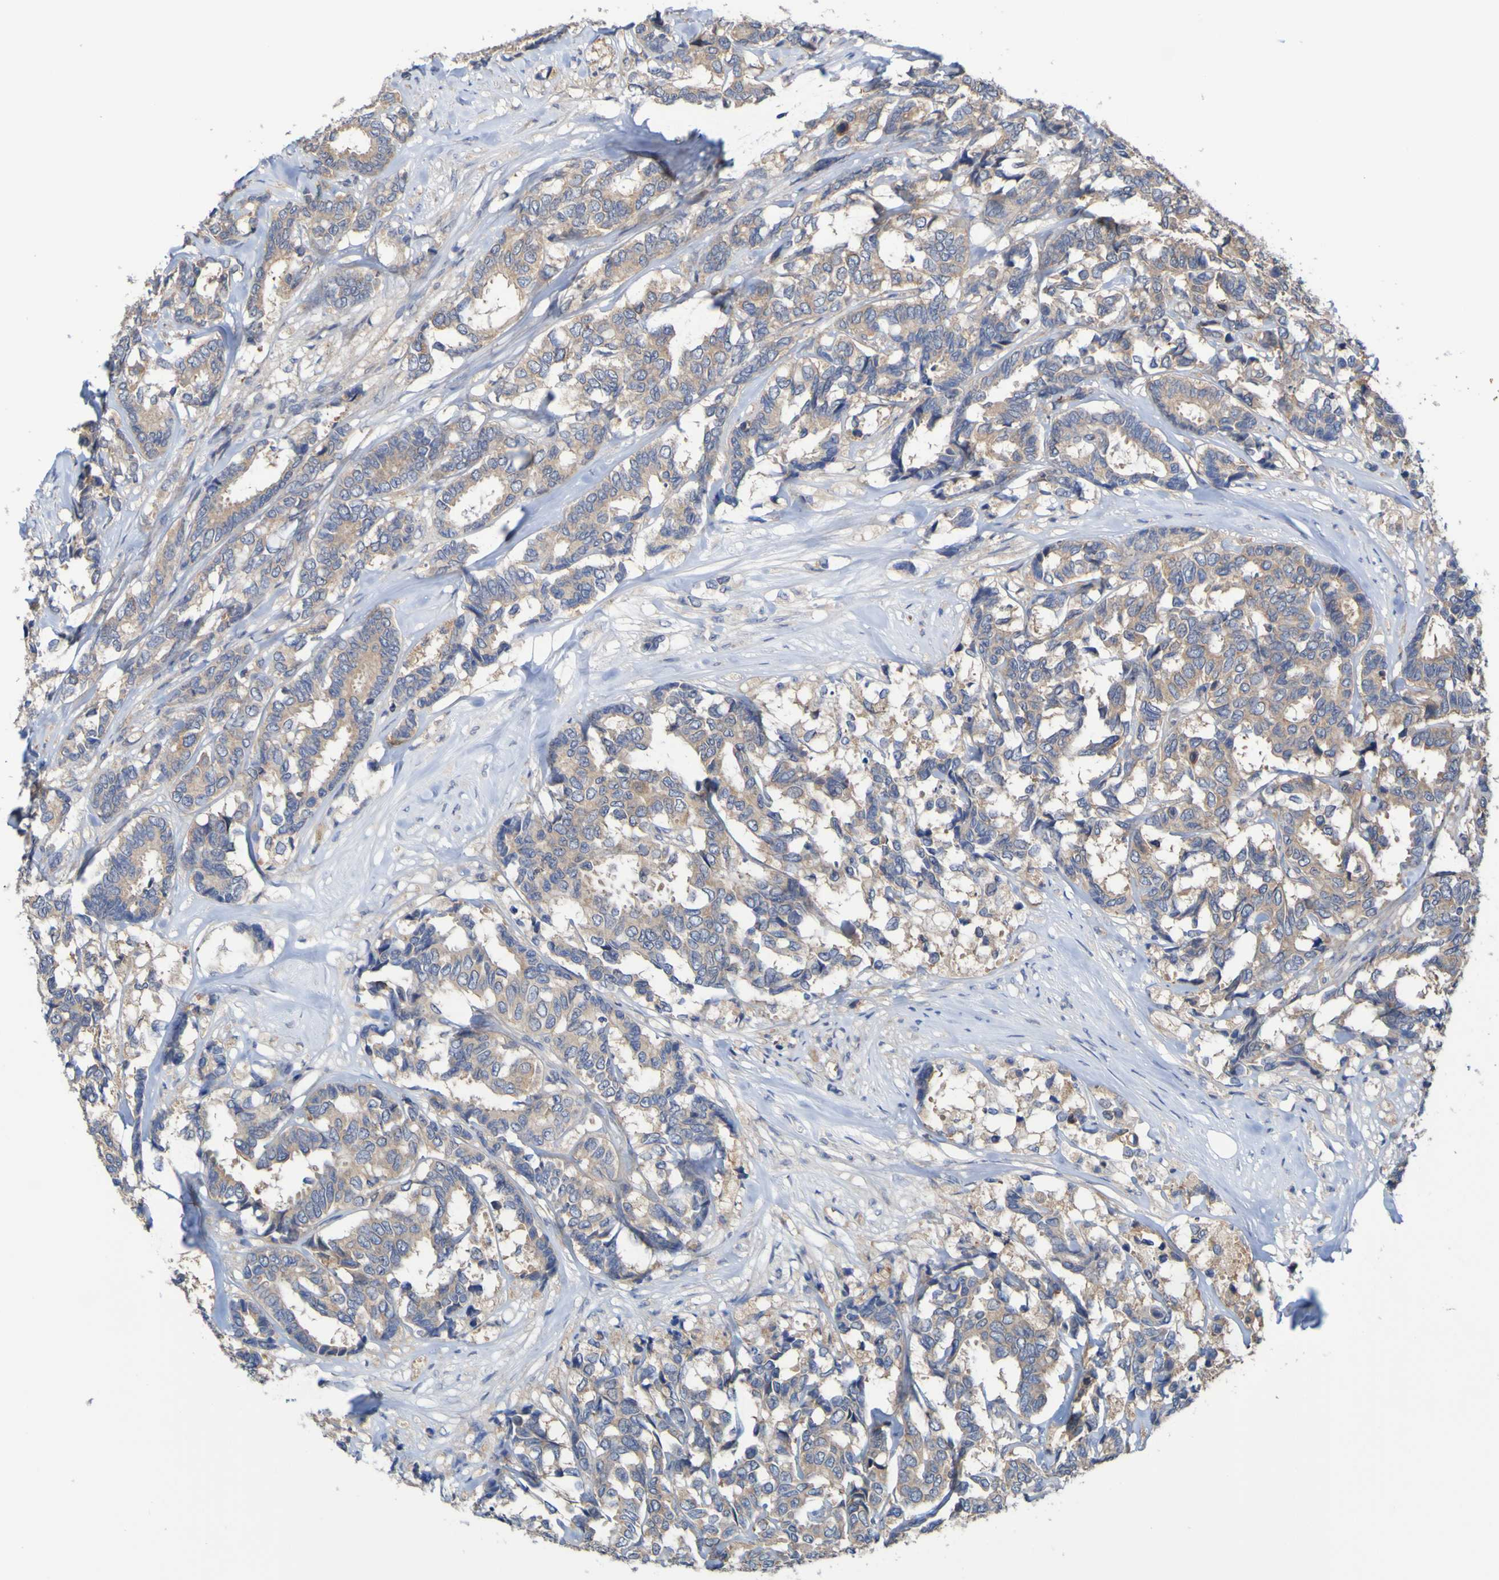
{"staining": {"intensity": "weak", "quantity": ">75%", "location": "cytoplasmic/membranous"}, "tissue": "breast cancer", "cell_type": "Tumor cells", "image_type": "cancer", "snomed": [{"axis": "morphology", "description": "Duct carcinoma"}, {"axis": "topography", "description": "Breast"}], "caption": "Weak cytoplasmic/membranous protein positivity is identified in about >75% of tumor cells in breast infiltrating ductal carcinoma.", "gene": "SDK1", "patient": {"sex": "female", "age": 87}}